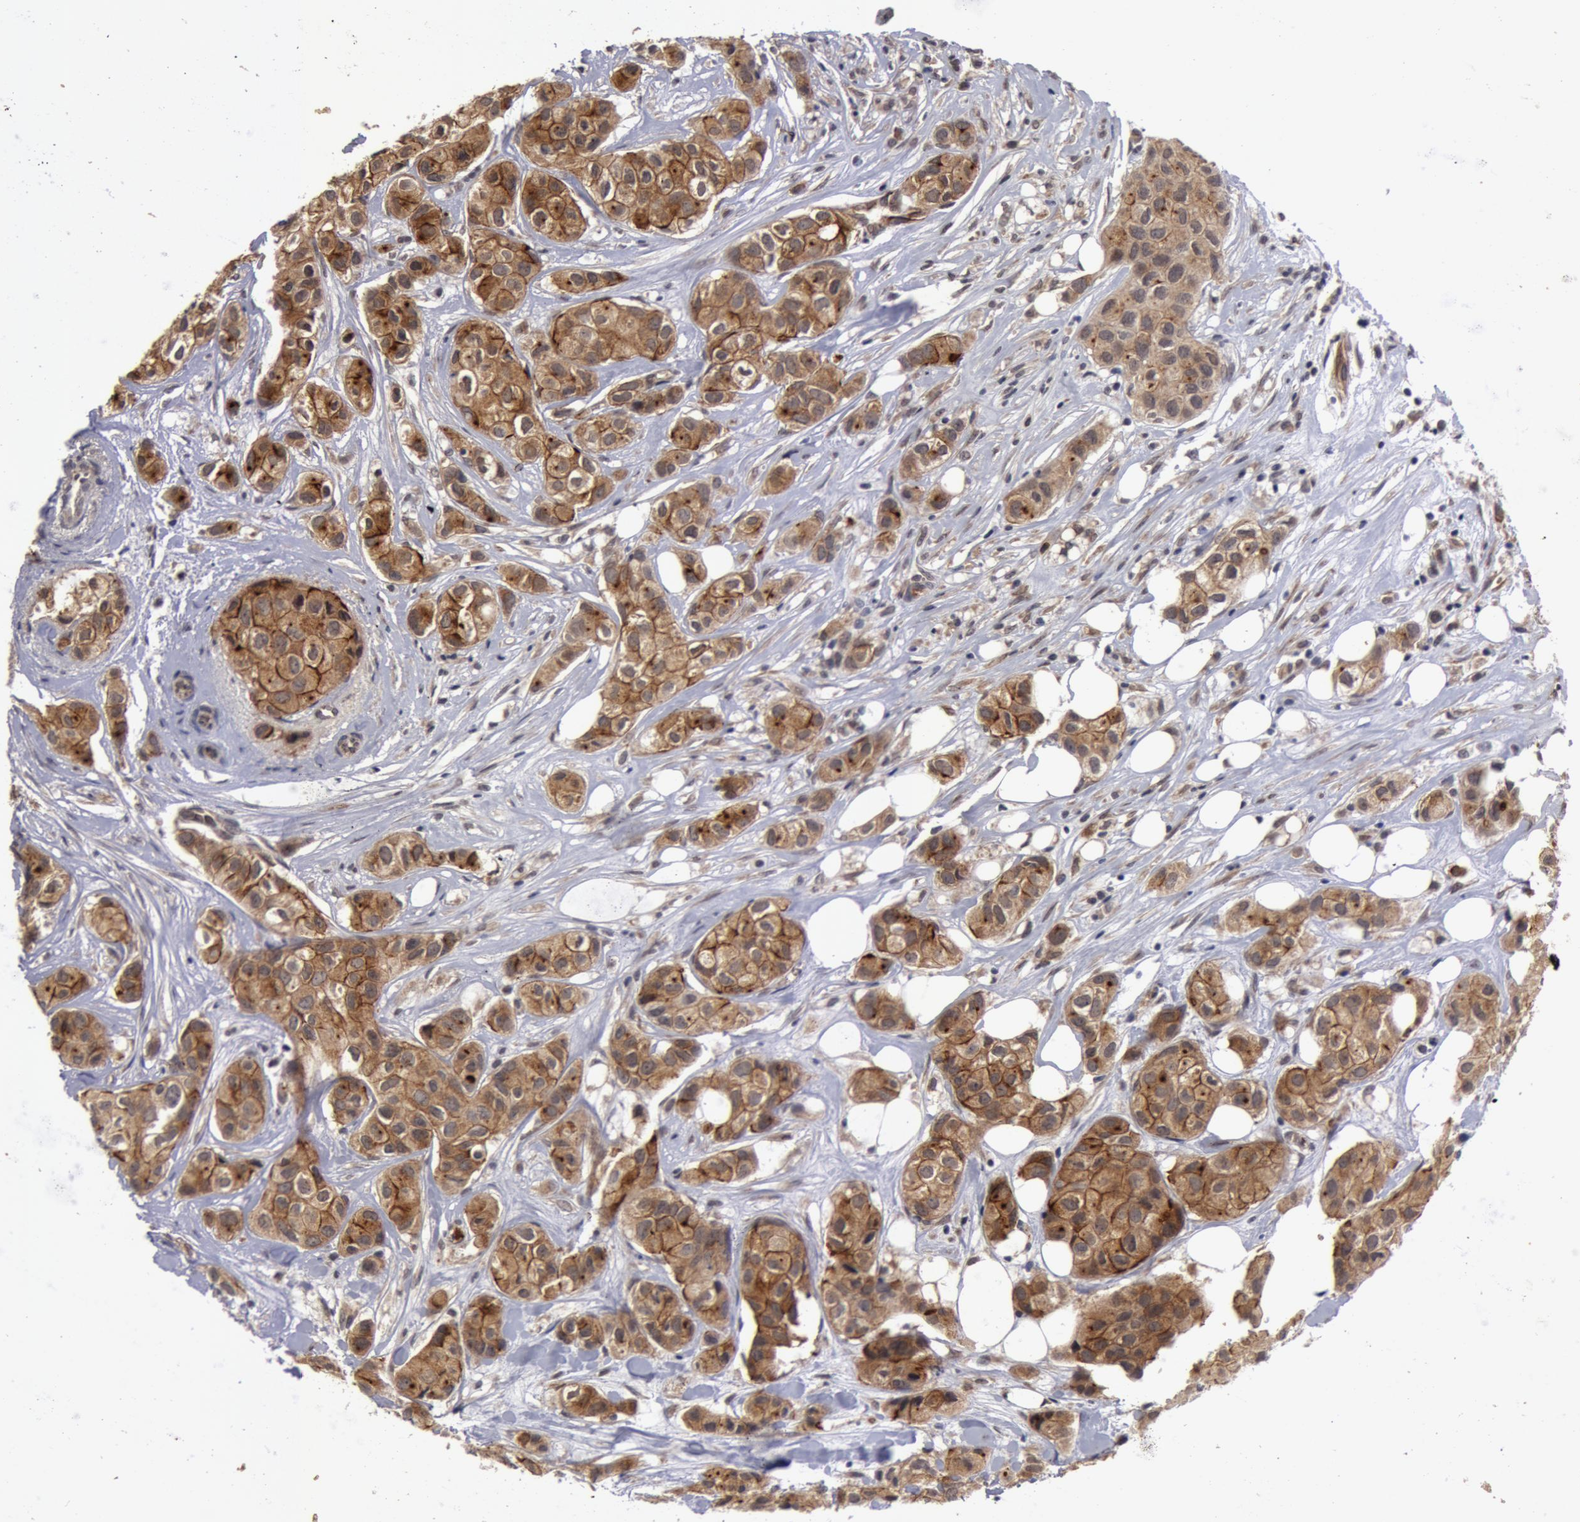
{"staining": {"intensity": "strong", "quantity": ">75%", "location": "cytoplasmic/membranous"}, "tissue": "breast cancer", "cell_type": "Tumor cells", "image_type": "cancer", "snomed": [{"axis": "morphology", "description": "Duct carcinoma"}, {"axis": "topography", "description": "Breast"}], "caption": "Immunohistochemistry histopathology image of human breast cancer stained for a protein (brown), which exhibits high levels of strong cytoplasmic/membranous expression in about >75% of tumor cells.", "gene": "SYTL4", "patient": {"sex": "female", "age": 68}}